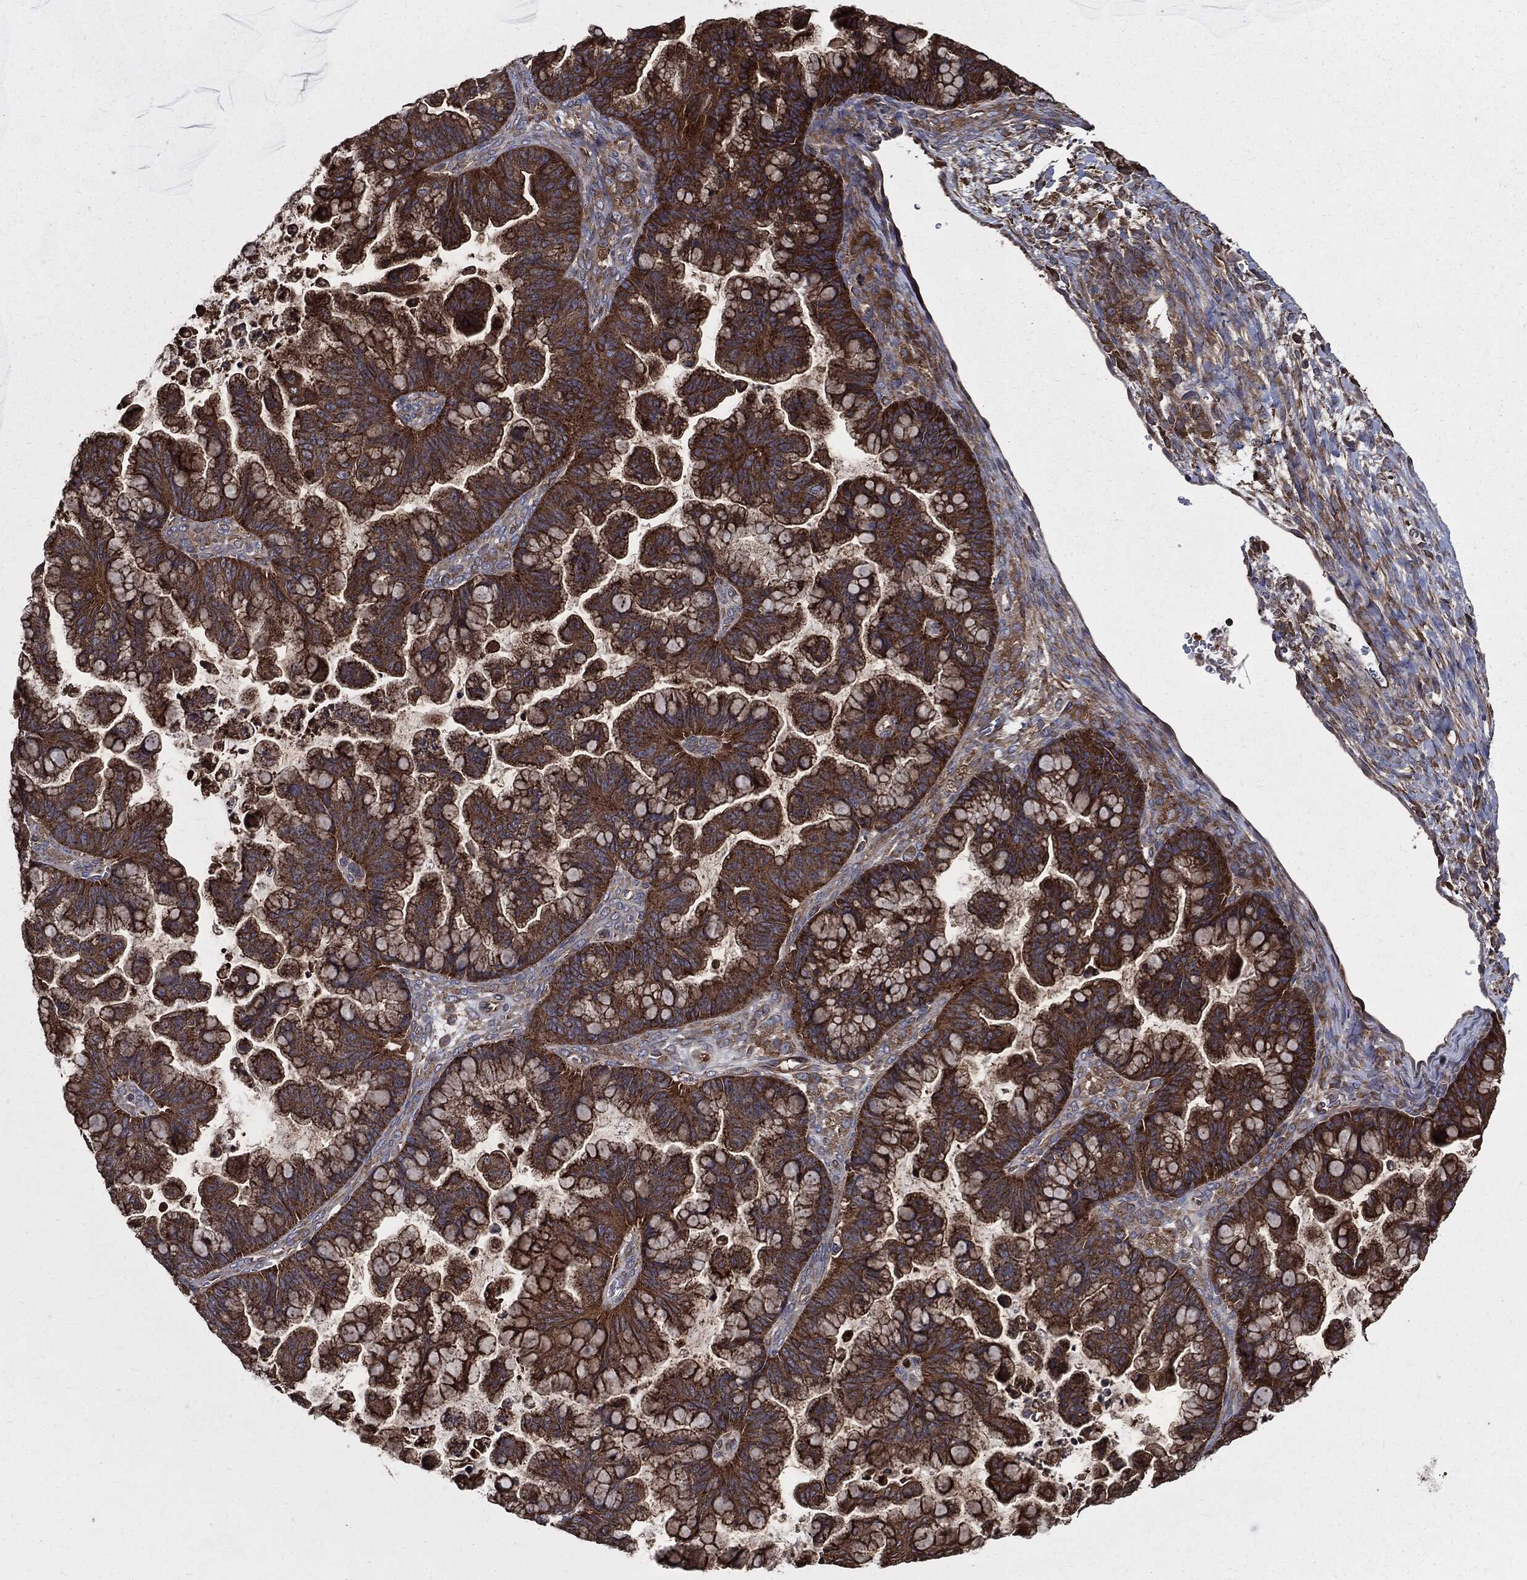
{"staining": {"intensity": "strong", "quantity": "25%-75%", "location": "cytoplasmic/membranous"}, "tissue": "ovarian cancer", "cell_type": "Tumor cells", "image_type": "cancer", "snomed": [{"axis": "morphology", "description": "Cystadenocarcinoma, serous, NOS"}, {"axis": "topography", "description": "Ovary"}], "caption": "High-power microscopy captured an IHC photomicrograph of serous cystadenocarcinoma (ovarian), revealing strong cytoplasmic/membranous staining in about 25%-75% of tumor cells.", "gene": "PDCD6IP", "patient": {"sex": "female", "age": 51}}